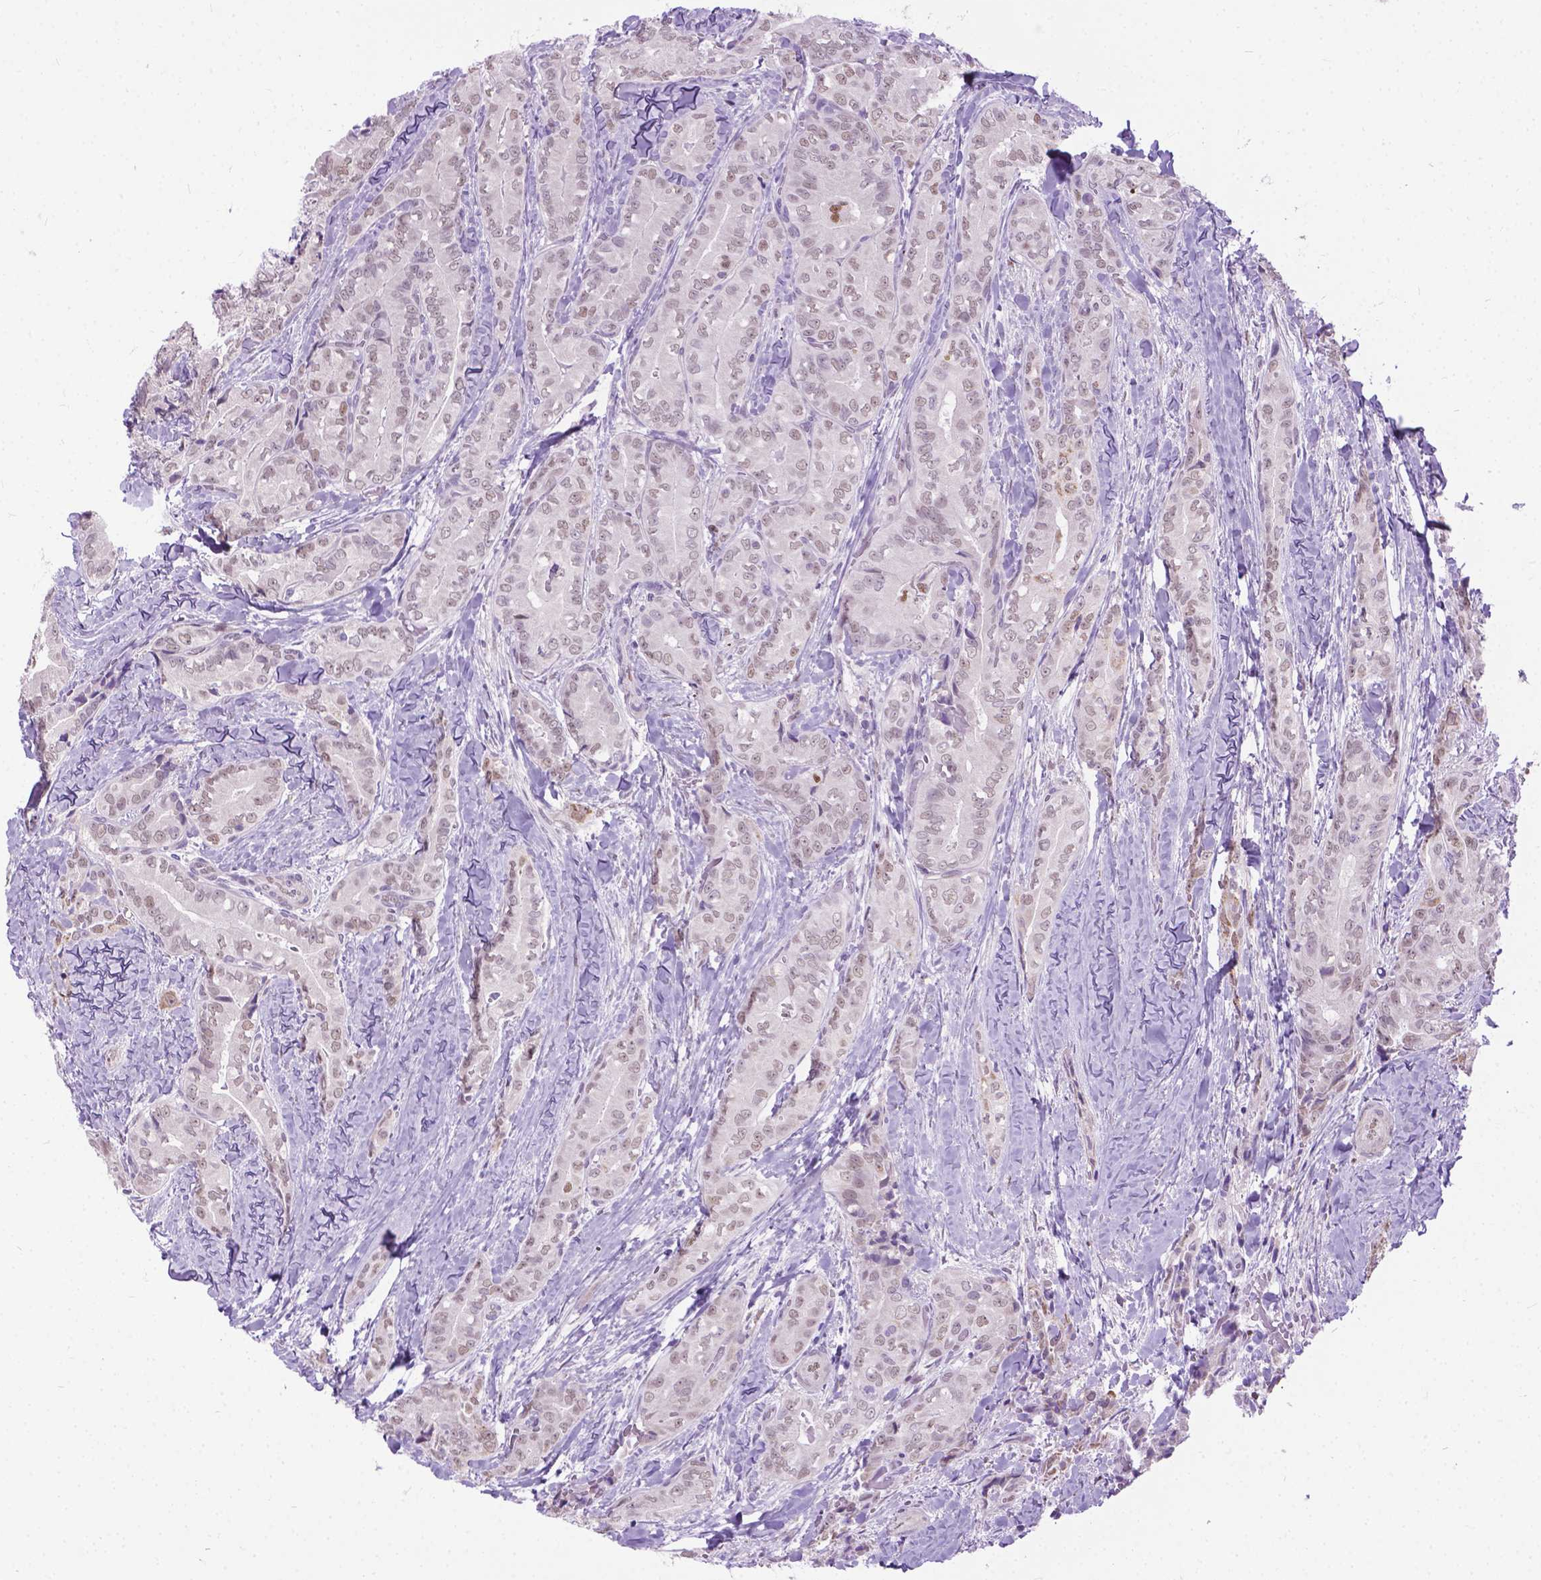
{"staining": {"intensity": "negative", "quantity": "none", "location": "none"}, "tissue": "thyroid cancer", "cell_type": "Tumor cells", "image_type": "cancer", "snomed": [{"axis": "morphology", "description": "Papillary adenocarcinoma, NOS"}, {"axis": "topography", "description": "Thyroid gland"}], "caption": "This photomicrograph is of thyroid papillary adenocarcinoma stained with immunohistochemistry (IHC) to label a protein in brown with the nuclei are counter-stained blue. There is no positivity in tumor cells.", "gene": "APCDD1L", "patient": {"sex": "male", "age": 61}}